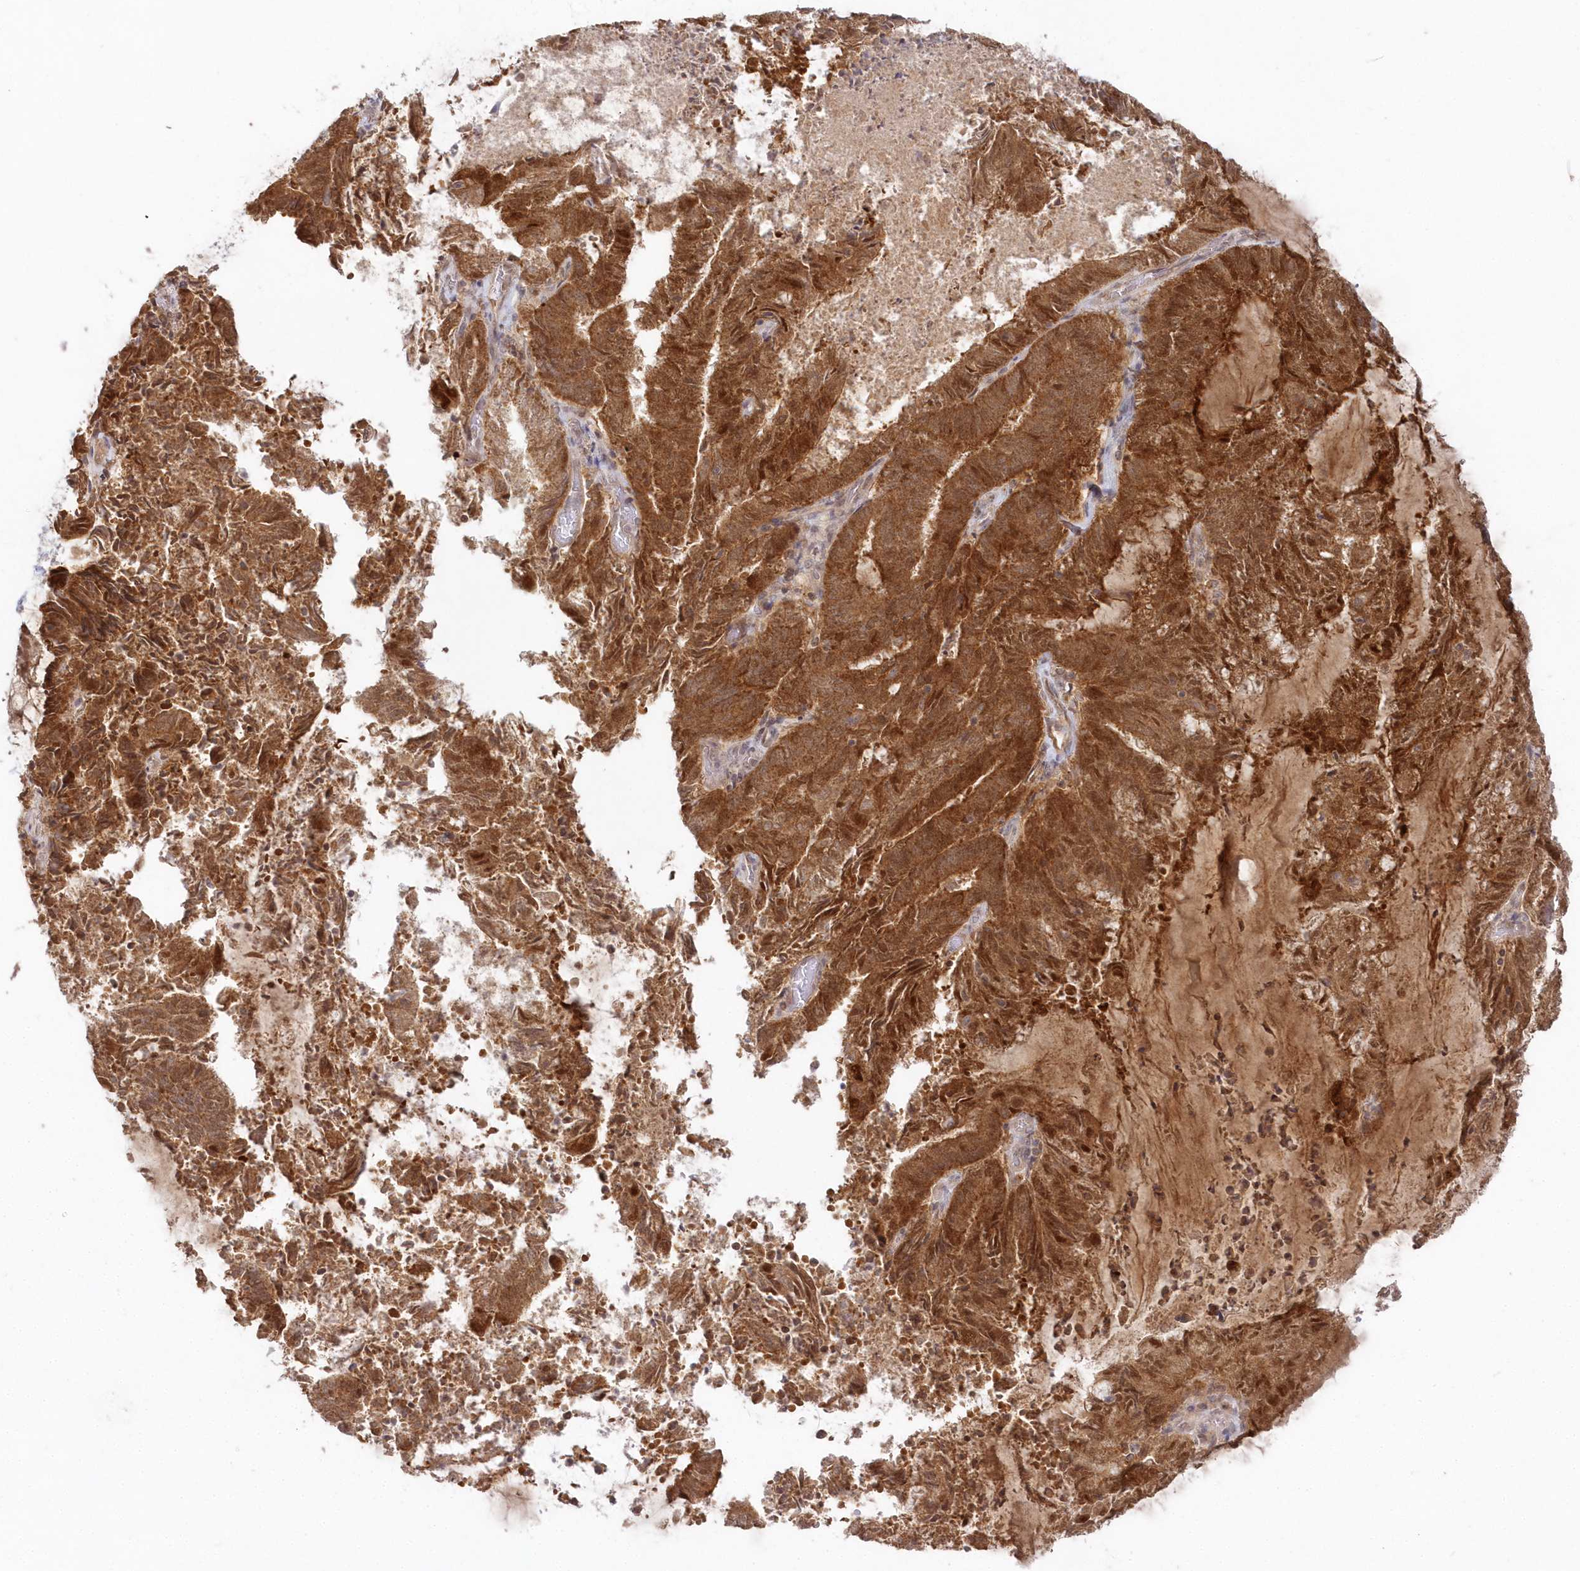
{"staining": {"intensity": "moderate", "quantity": ">75%", "location": "cytoplasmic/membranous,nuclear"}, "tissue": "endometrial cancer", "cell_type": "Tumor cells", "image_type": "cancer", "snomed": [{"axis": "morphology", "description": "Adenocarcinoma, NOS"}, {"axis": "topography", "description": "Endometrium"}], "caption": "Protein expression analysis of human endometrial adenocarcinoma reveals moderate cytoplasmic/membranous and nuclear positivity in about >75% of tumor cells.", "gene": "ASCC1", "patient": {"sex": "female", "age": 80}}